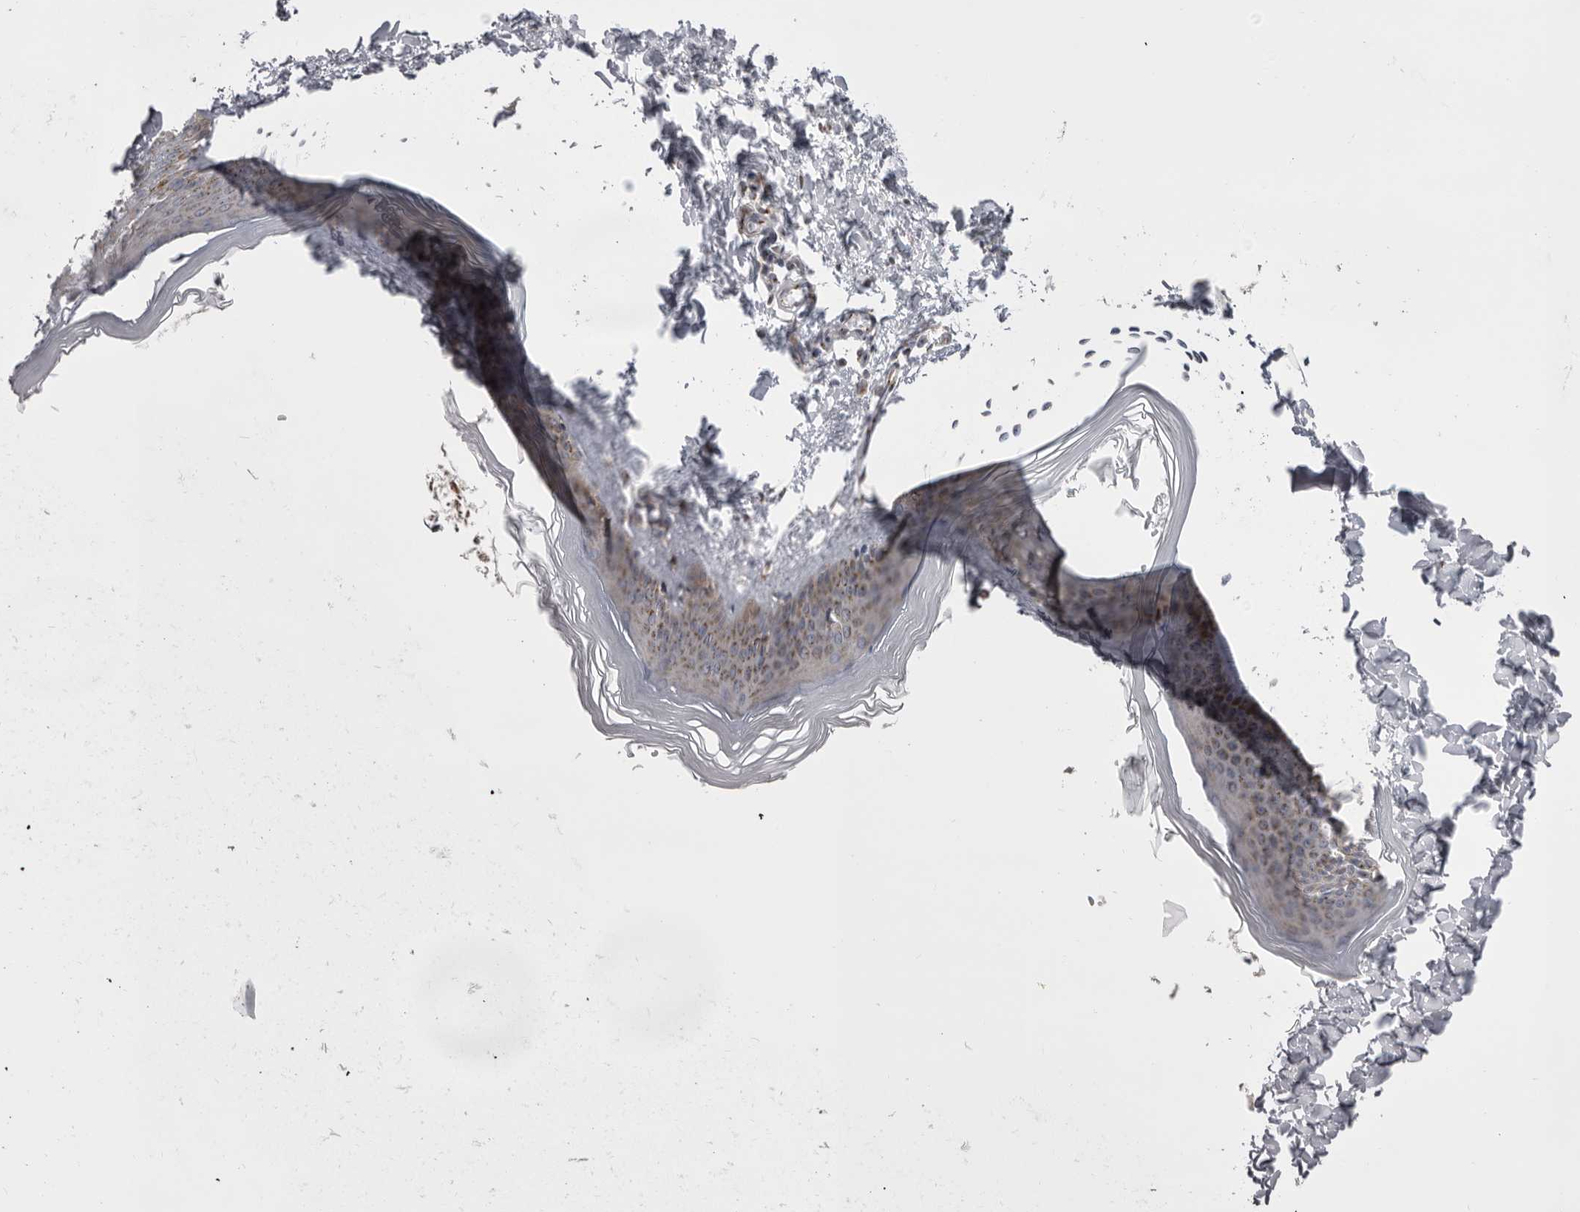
{"staining": {"intensity": "negative", "quantity": "none", "location": "none"}, "tissue": "skin", "cell_type": "Fibroblasts", "image_type": "normal", "snomed": [{"axis": "morphology", "description": "Normal tissue, NOS"}, {"axis": "topography", "description": "Skin"}], "caption": "Protein analysis of benign skin shows no significant staining in fibroblasts.", "gene": "WDR47", "patient": {"sex": "female", "age": 27}}